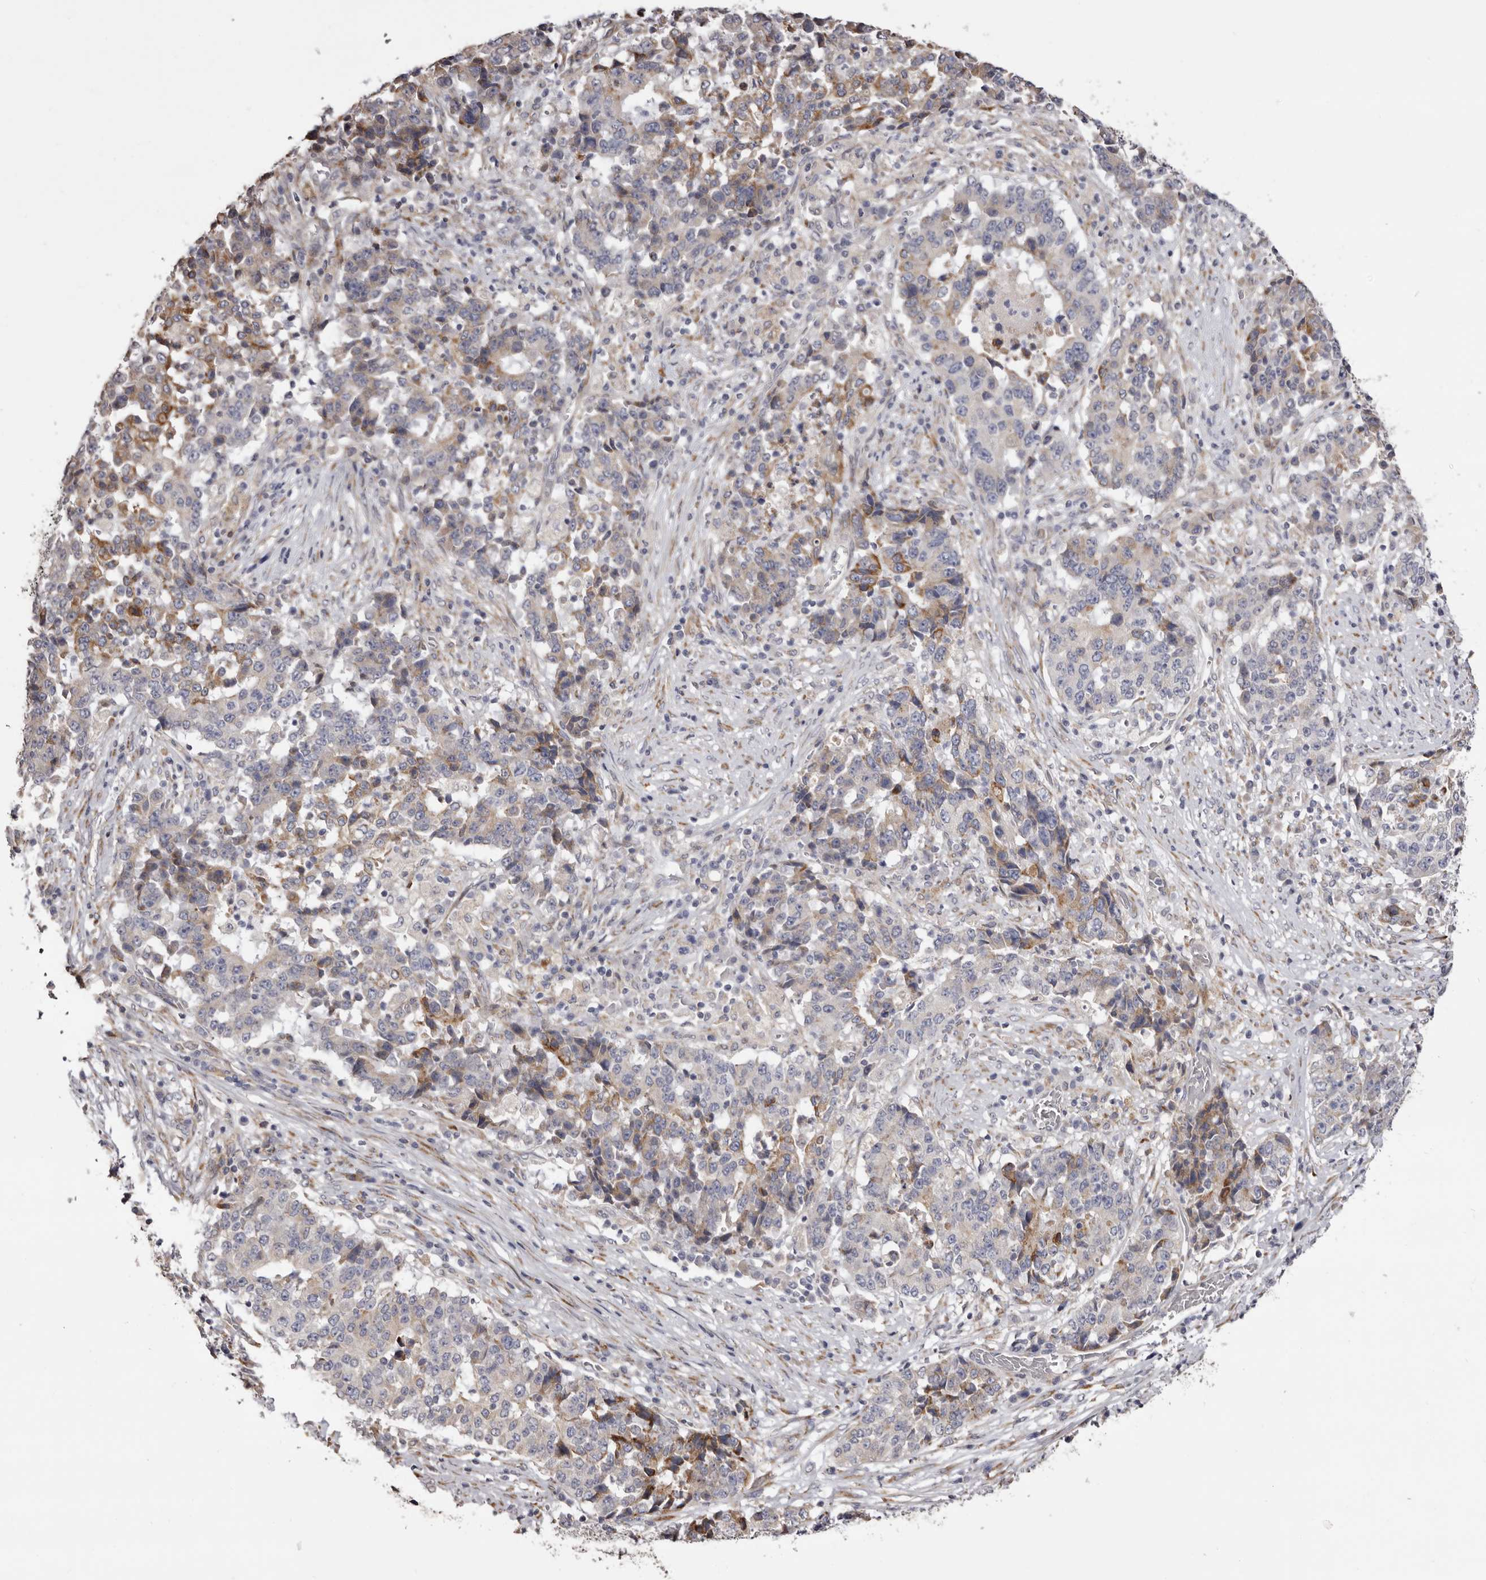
{"staining": {"intensity": "moderate", "quantity": "<25%", "location": "cytoplasmic/membranous"}, "tissue": "stomach cancer", "cell_type": "Tumor cells", "image_type": "cancer", "snomed": [{"axis": "morphology", "description": "Adenocarcinoma, NOS"}, {"axis": "topography", "description": "Stomach"}], "caption": "This image demonstrates IHC staining of human adenocarcinoma (stomach), with low moderate cytoplasmic/membranous expression in approximately <25% of tumor cells.", "gene": "PIGX", "patient": {"sex": "male", "age": 59}}